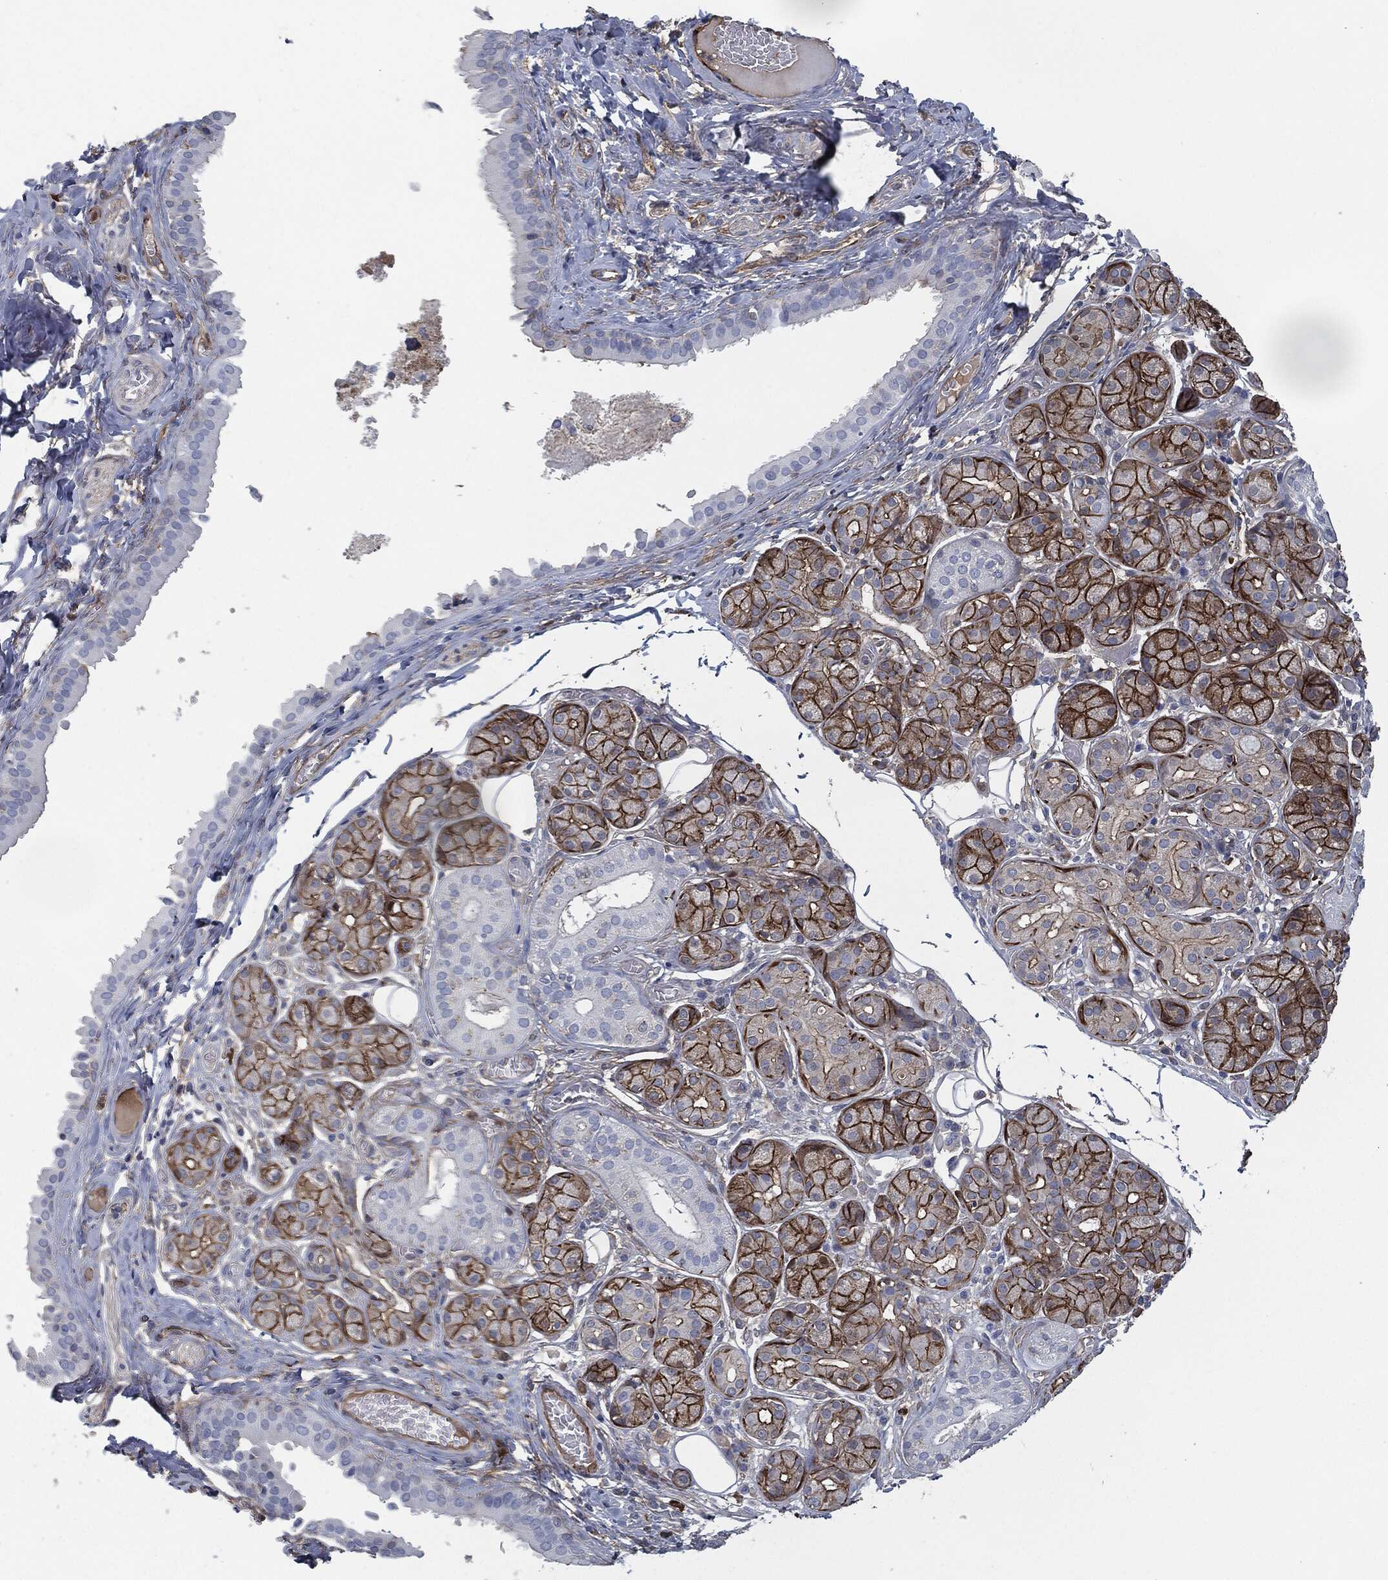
{"staining": {"intensity": "strong", "quantity": ">75%", "location": "cytoplasmic/membranous"}, "tissue": "salivary gland", "cell_type": "Glandular cells", "image_type": "normal", "snomed": [{"axis": "morphology", "description": "Normal tissue, NOS"}, {"axis": "topography", "description": "Salivary gland"}], "caption": "Glandular cells reveal strong cytoplasmic/membranous staining in approximately >75% of cells in benign salivary gland.", "gene": "SVIL", "patient": {"sex": "male", "age": 71}}